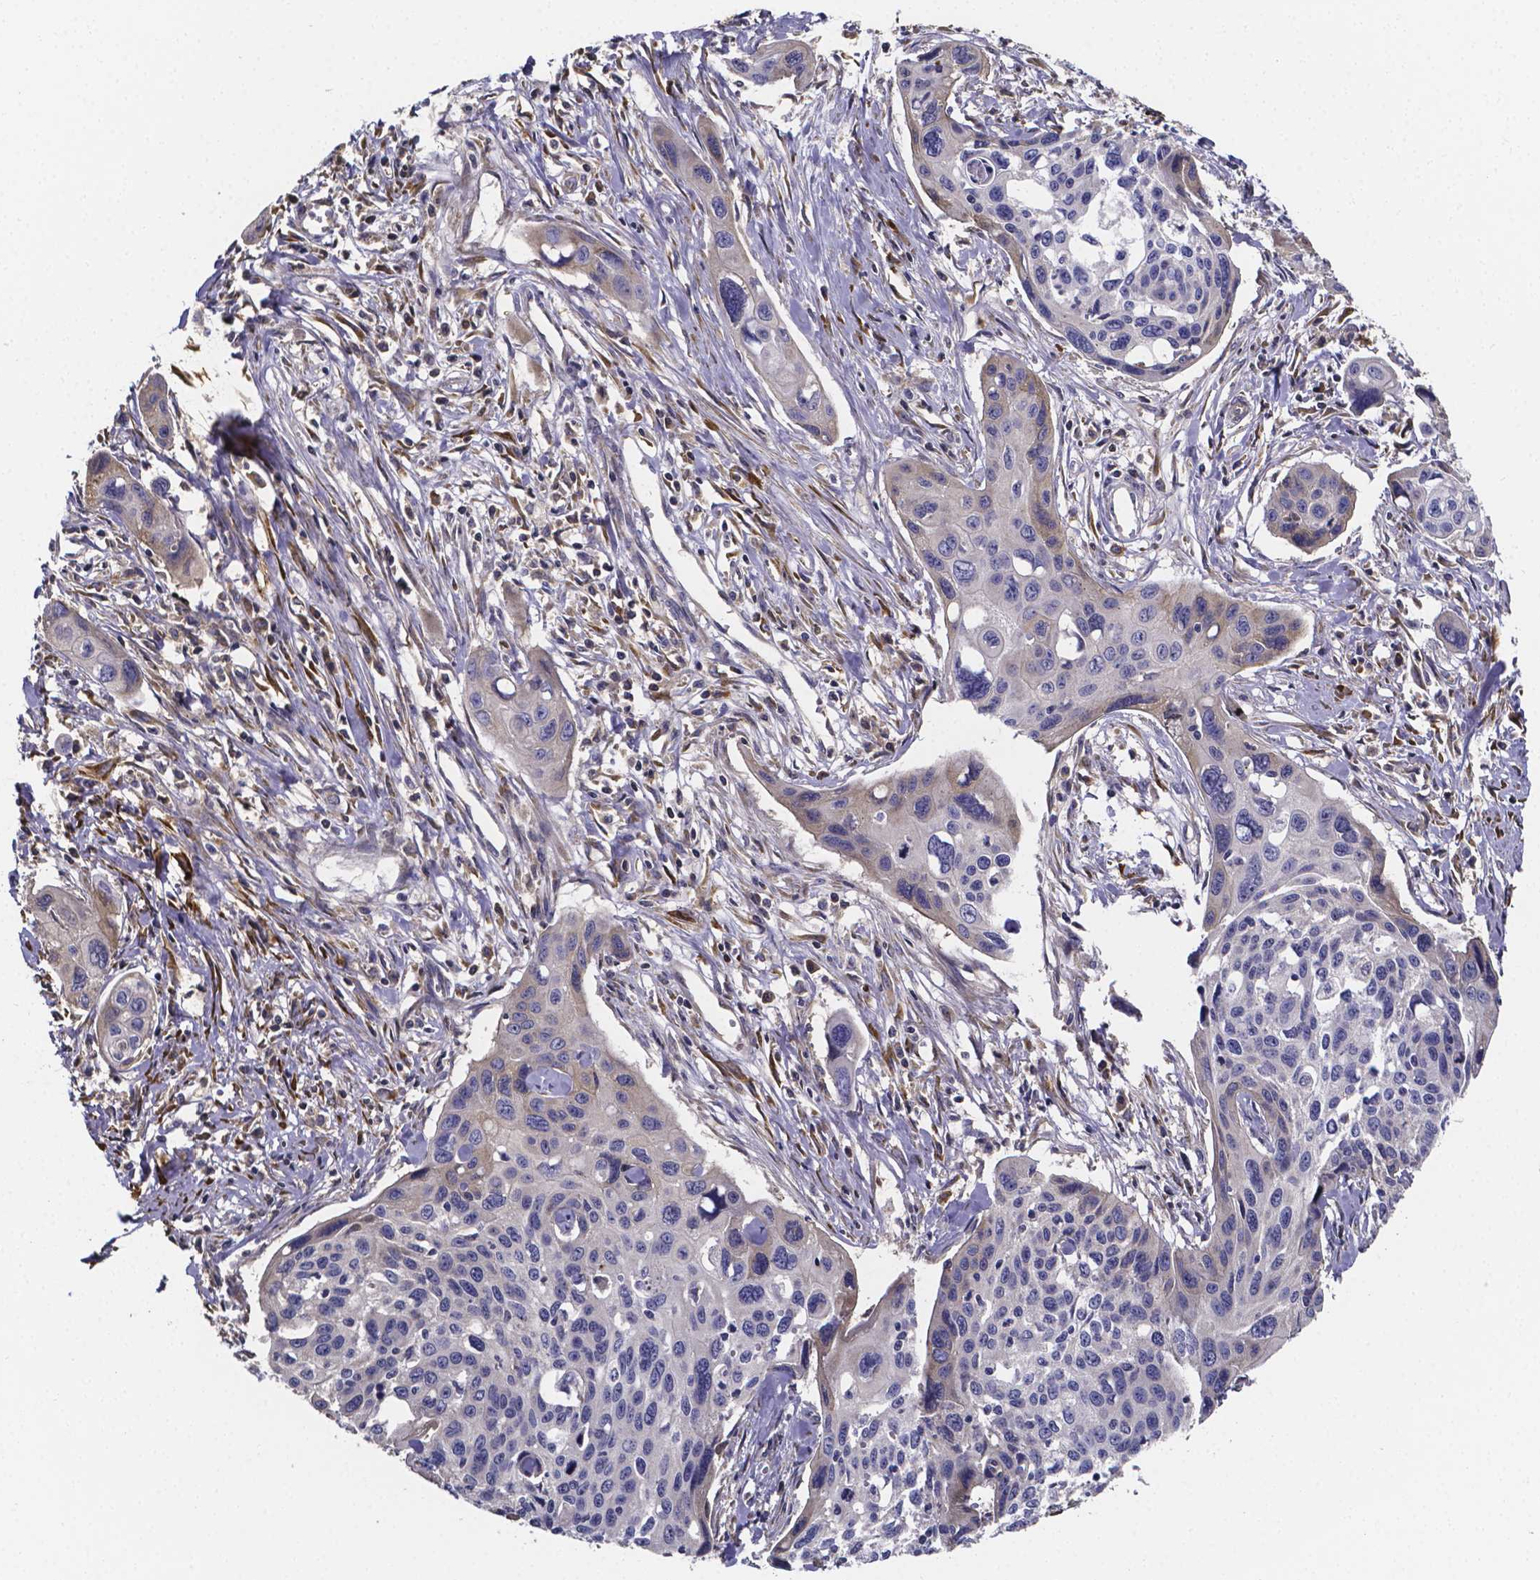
{"staining": {"intensity": "weak", "quantity": "<25%", "location": "cytoplasmic/membranous"}, "tissue": "cervical cancer", "cell_type": "Tumor cells", "image_type": "cancer", "snomed": [{"axis": "morphology", "description": "Squamous cell carcinoma, NOS"}, {"axis": "topography", "description": "Cervix"}], "caption": "This is an immunohistochemistry micrograph of human squamous cell carcinoma (cervical). There is no expression in tumor cells.", "gene": "SFRP4", "patient": {"sex": "female", "age": 31}}